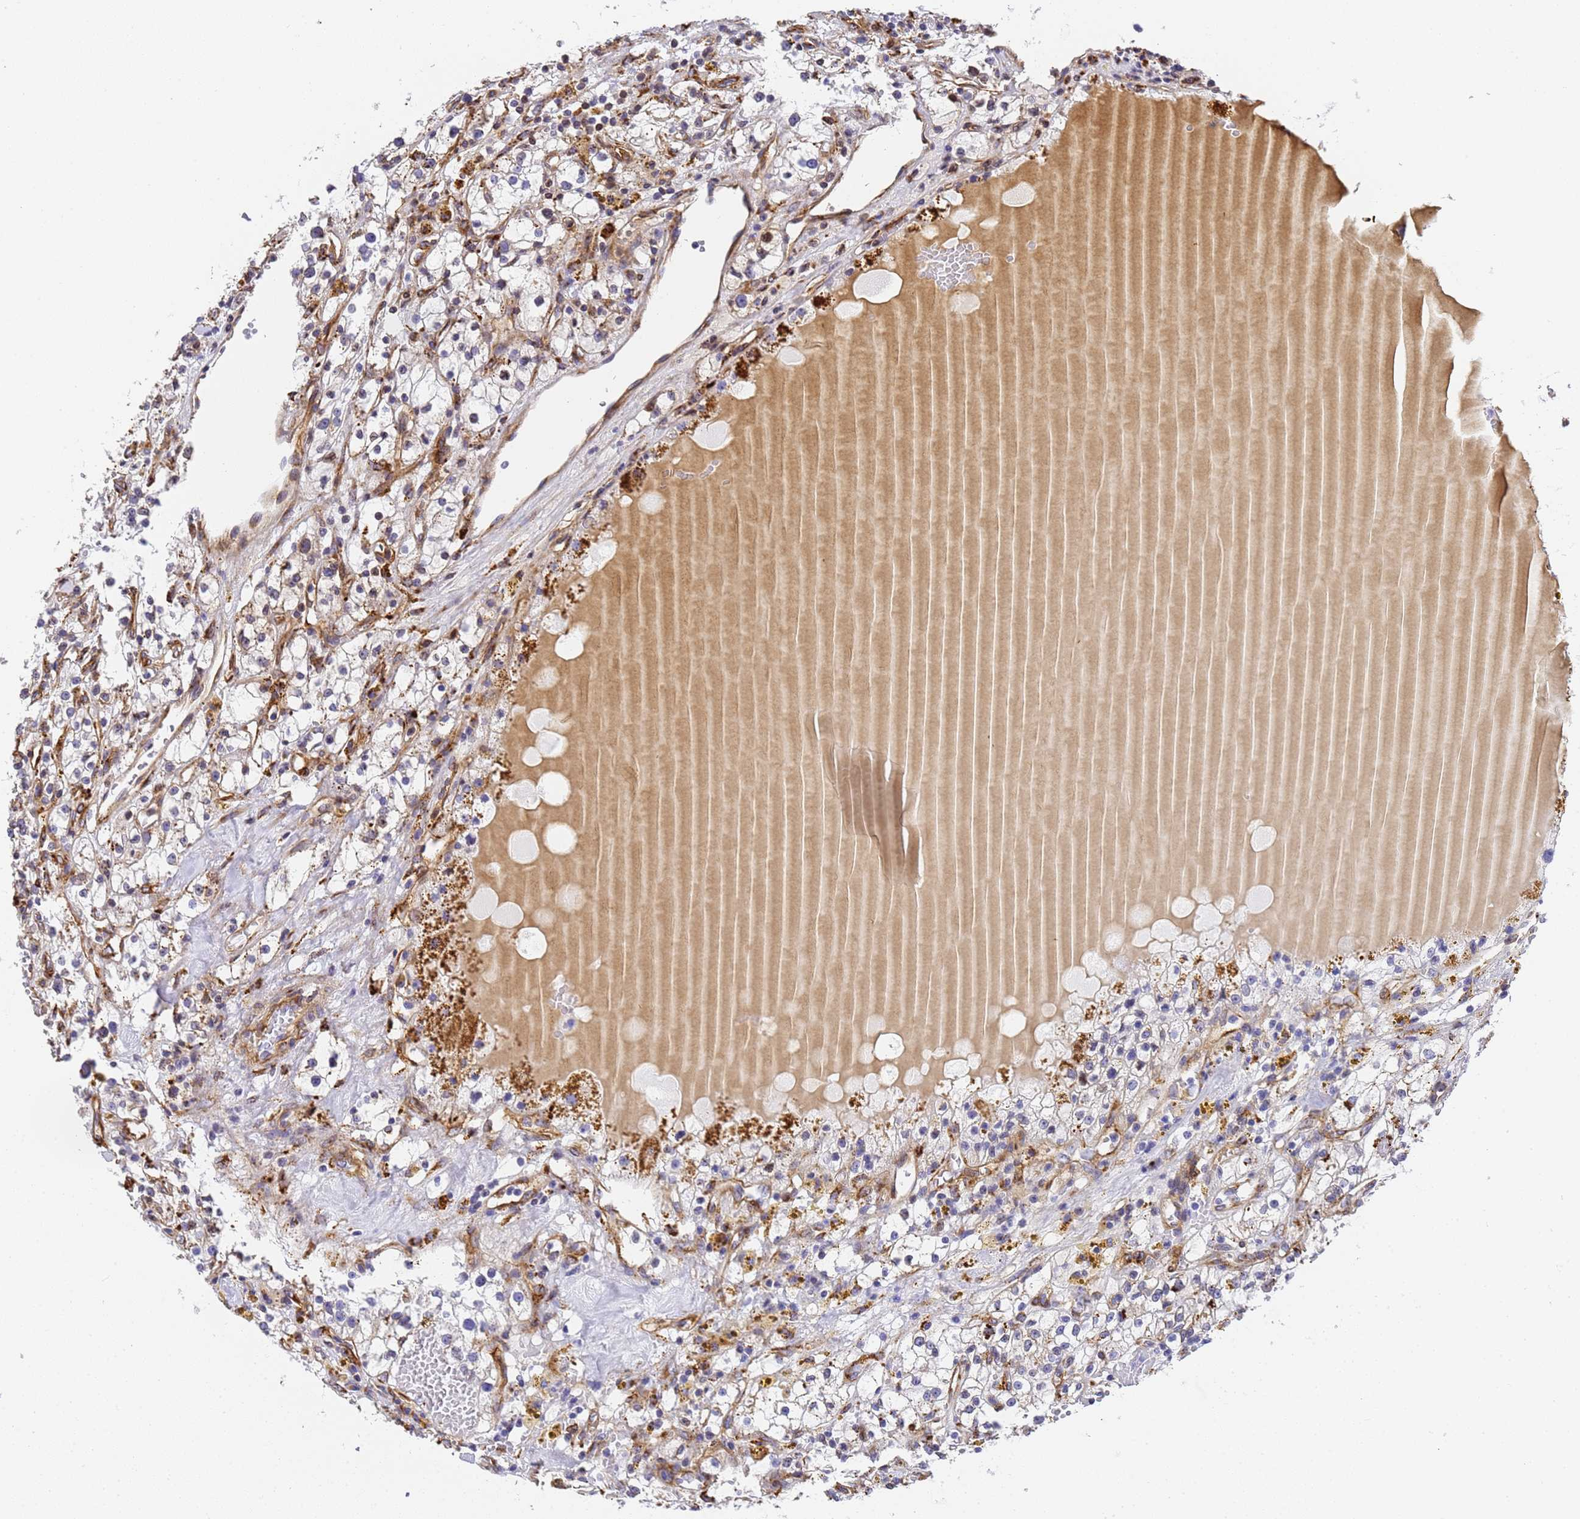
{"staining": {"intensity": "strong", "quantity": ">75%", "location": "cytoplasmic/membranous"}, "tissue": "renal cancer", "cell_type": "Tumor cells", "image_type": "cancer", "snomed": [{"axis": "morphology", "description": "Adenocarcinoma, NOS"}, {"axis": "topography", "description": "Kidney"}], "caption": "The micrograph displays staining of adenocarcinoma (renal), revealing strong cytoplasmic/membranous protein staining (brown color) within tumor cells.", "gene": "IGFBP7", "patient": {"sex": "male", "age": 56}}